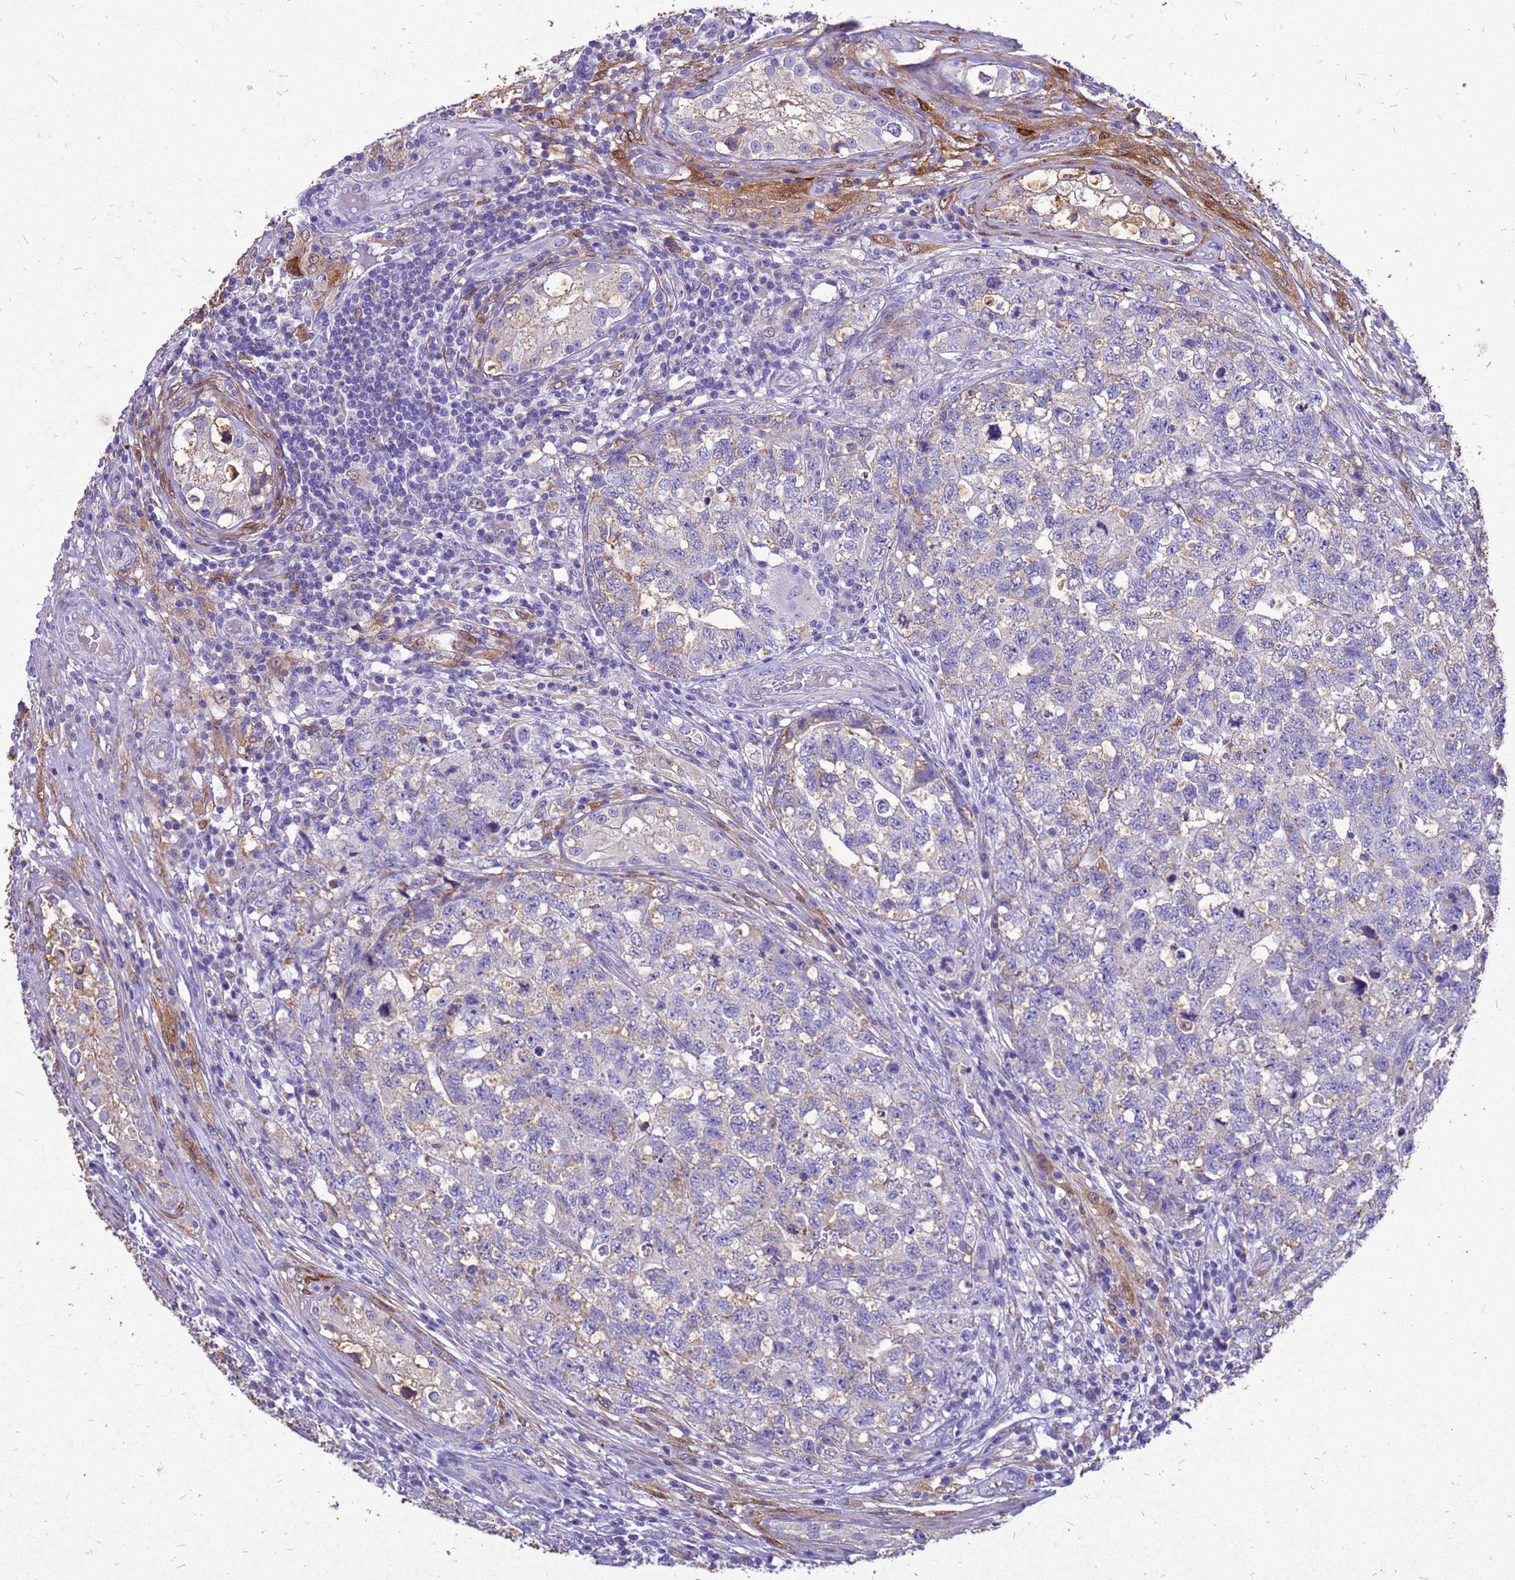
{"staining": {"intensity": "weak", "quantity": "<25%", "location": "cytoplasmic/membranous"}, "tissue": "testis cancer", "cell_type": "Tumor cells", "image_type": "cancer", "snomed": [{"axis": "morphology", "description": "Carcinoma, Embryonal, NOS"}, {"axis": "topography", "description": "Testis"}], "caption": "Immunohistochemistry (IHC) image of embryonal carcinoma (testis) stained for a protein (brown), which displays no expression in tumor cells.", "gene": "AKR1C1", "patient": {"sex": "male", "age": 31}}